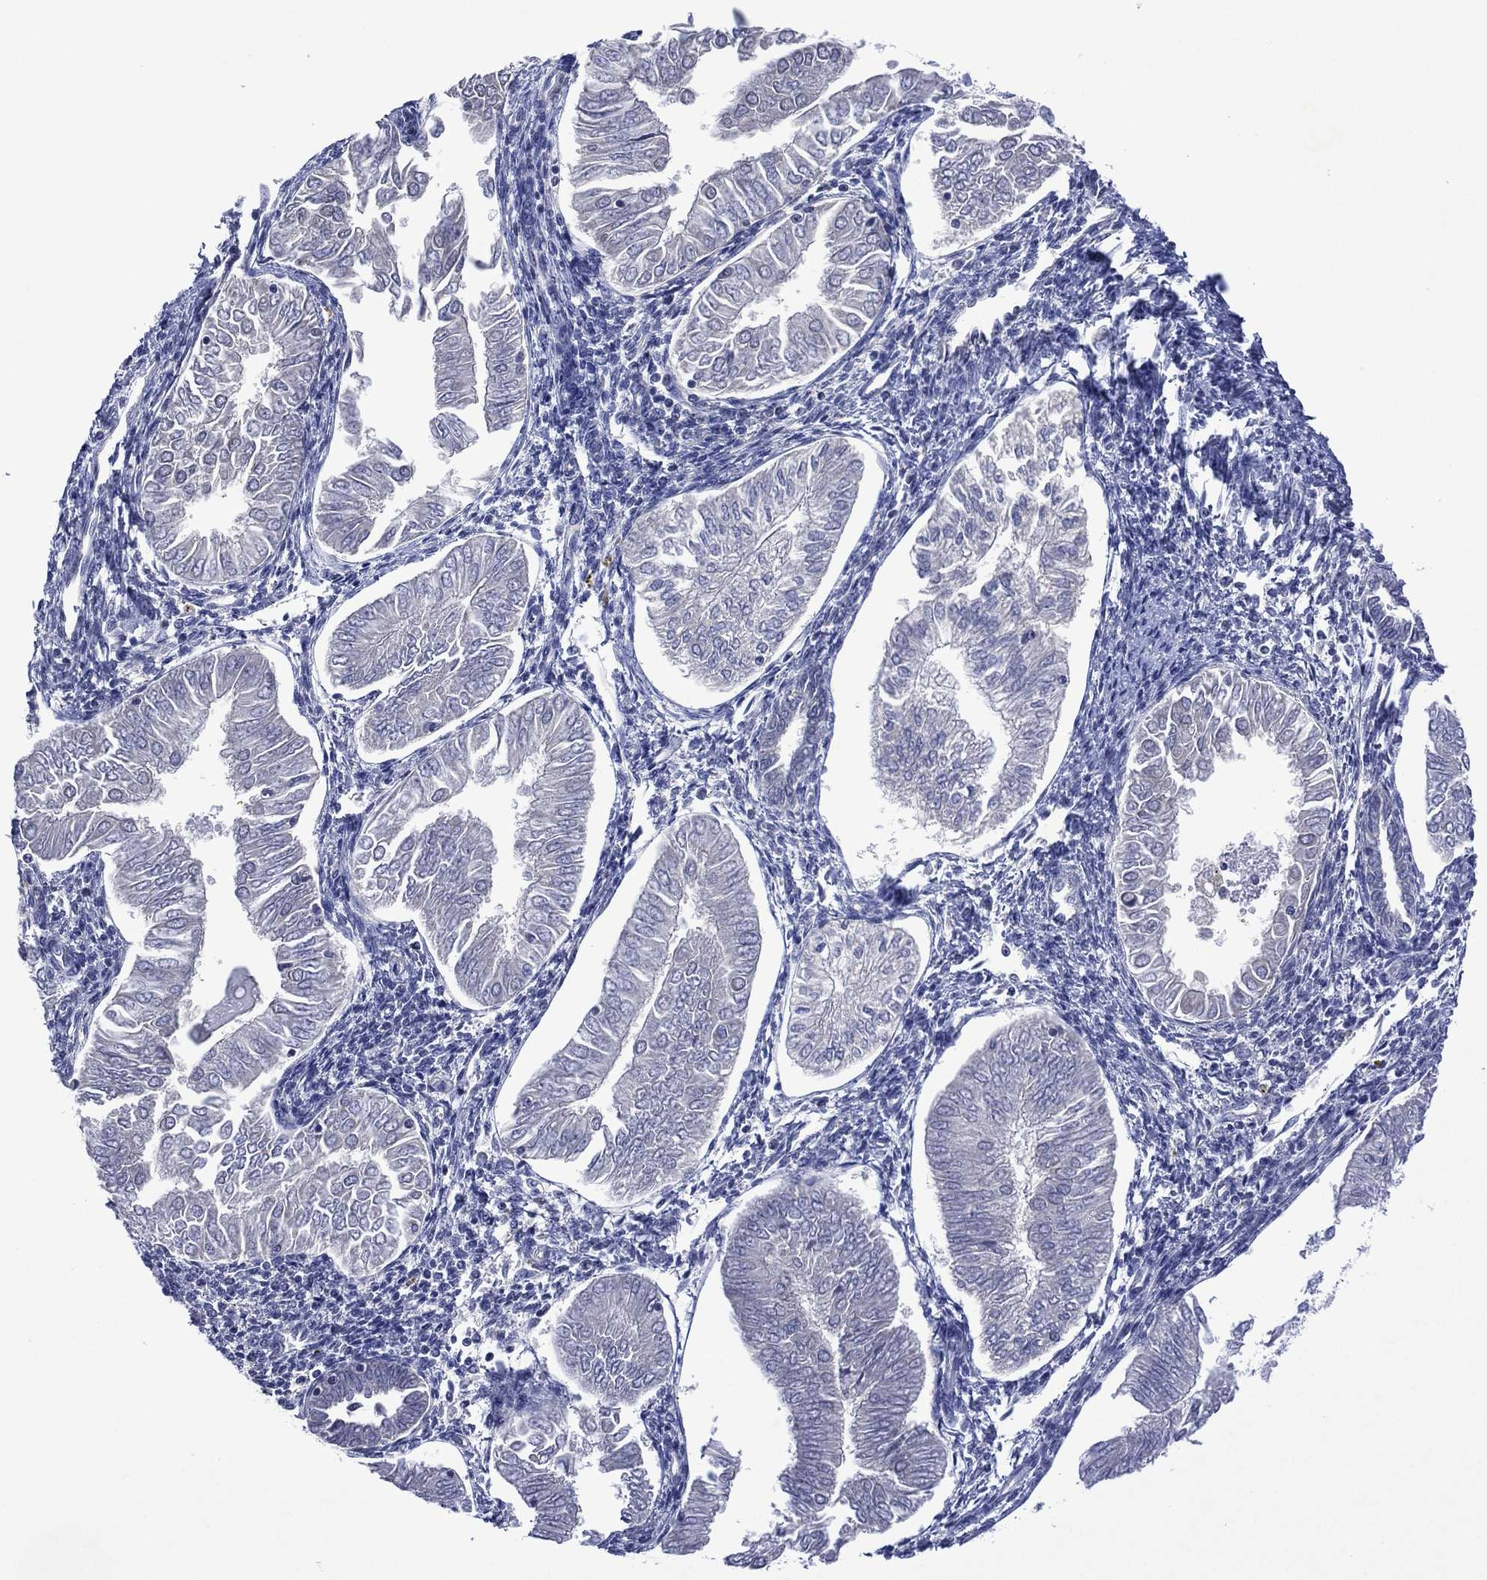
{"staining": {"intensity": "negative", "quantity": "none", "location": "none"}, "tissue": "endometrial cancer", "cell_type": "Tumor cells", "image_type": "cancer", "snomed": [{"axis": "morphology", "description": "Adenocarcinoma, NOS"}, {"axis": "topography", "description": "Endometrium"}], "caption": "Photomicrograph shows no significant protein expression in tumor cells of endometrial cancer.", "gene": "ASB10", "patient": {"sex": "female", "age": 53}}